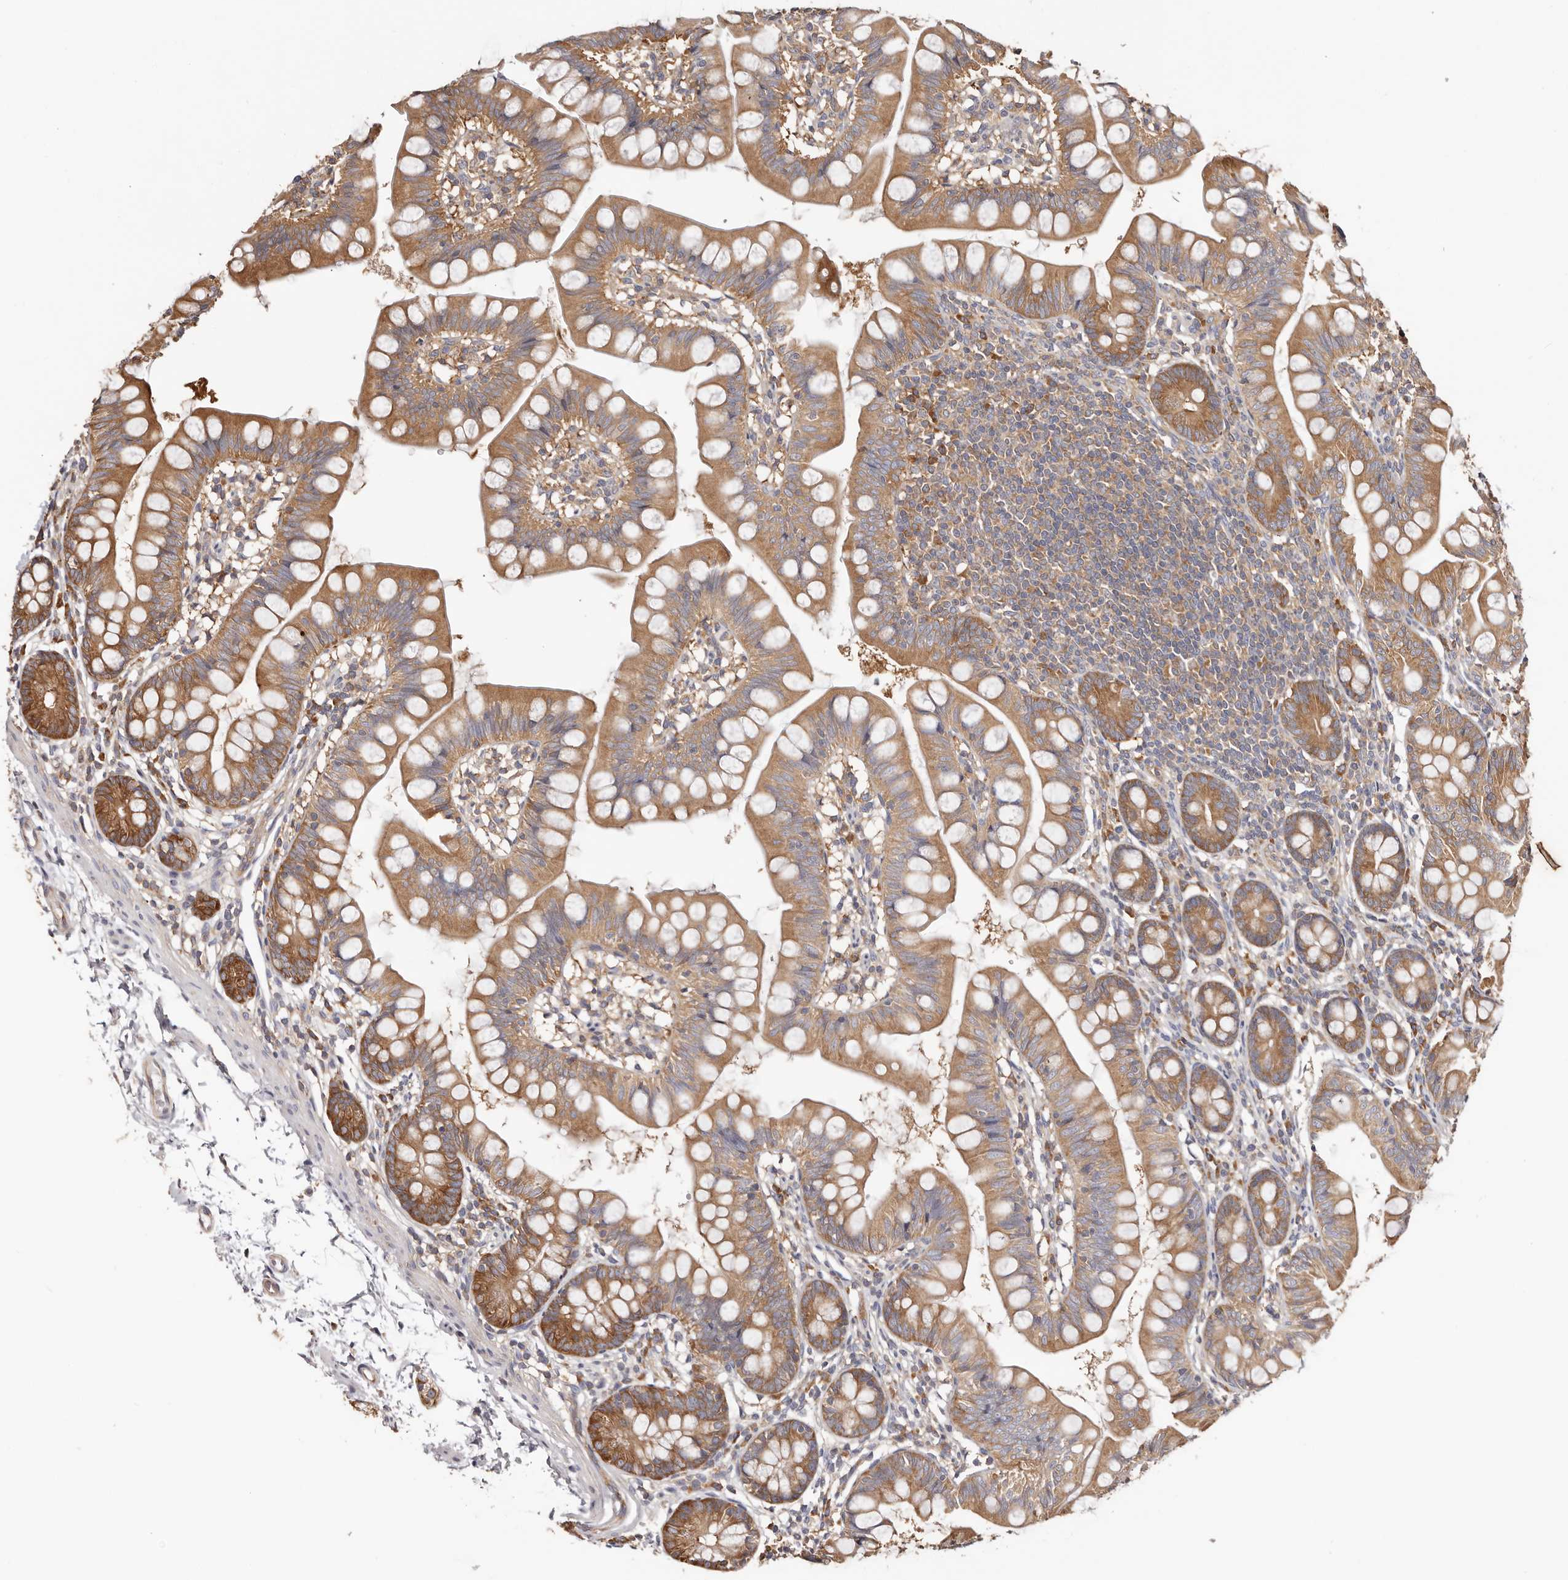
{"staining": {"intensity": "moderate", "quantity": ">75%", "location": "cytoplasmic/membranous"}, "tissue": "small intestine", "cell_type": "Glandular cells", "image_type": "normal", "snomed": [{"axis": "morphology", "description": "Normal tissue, NOS"}, {"axis": "topography", "description": "Small intestine"}], "caption": "Moderate cytoplasmic/membranous positivity for a protein is seen in approximately >75% of glandular cells of normal small intestine using immunohistochemistry (IHC).", "gene": "EPRS1", "patient": {"sex": "male", "age": 7}}